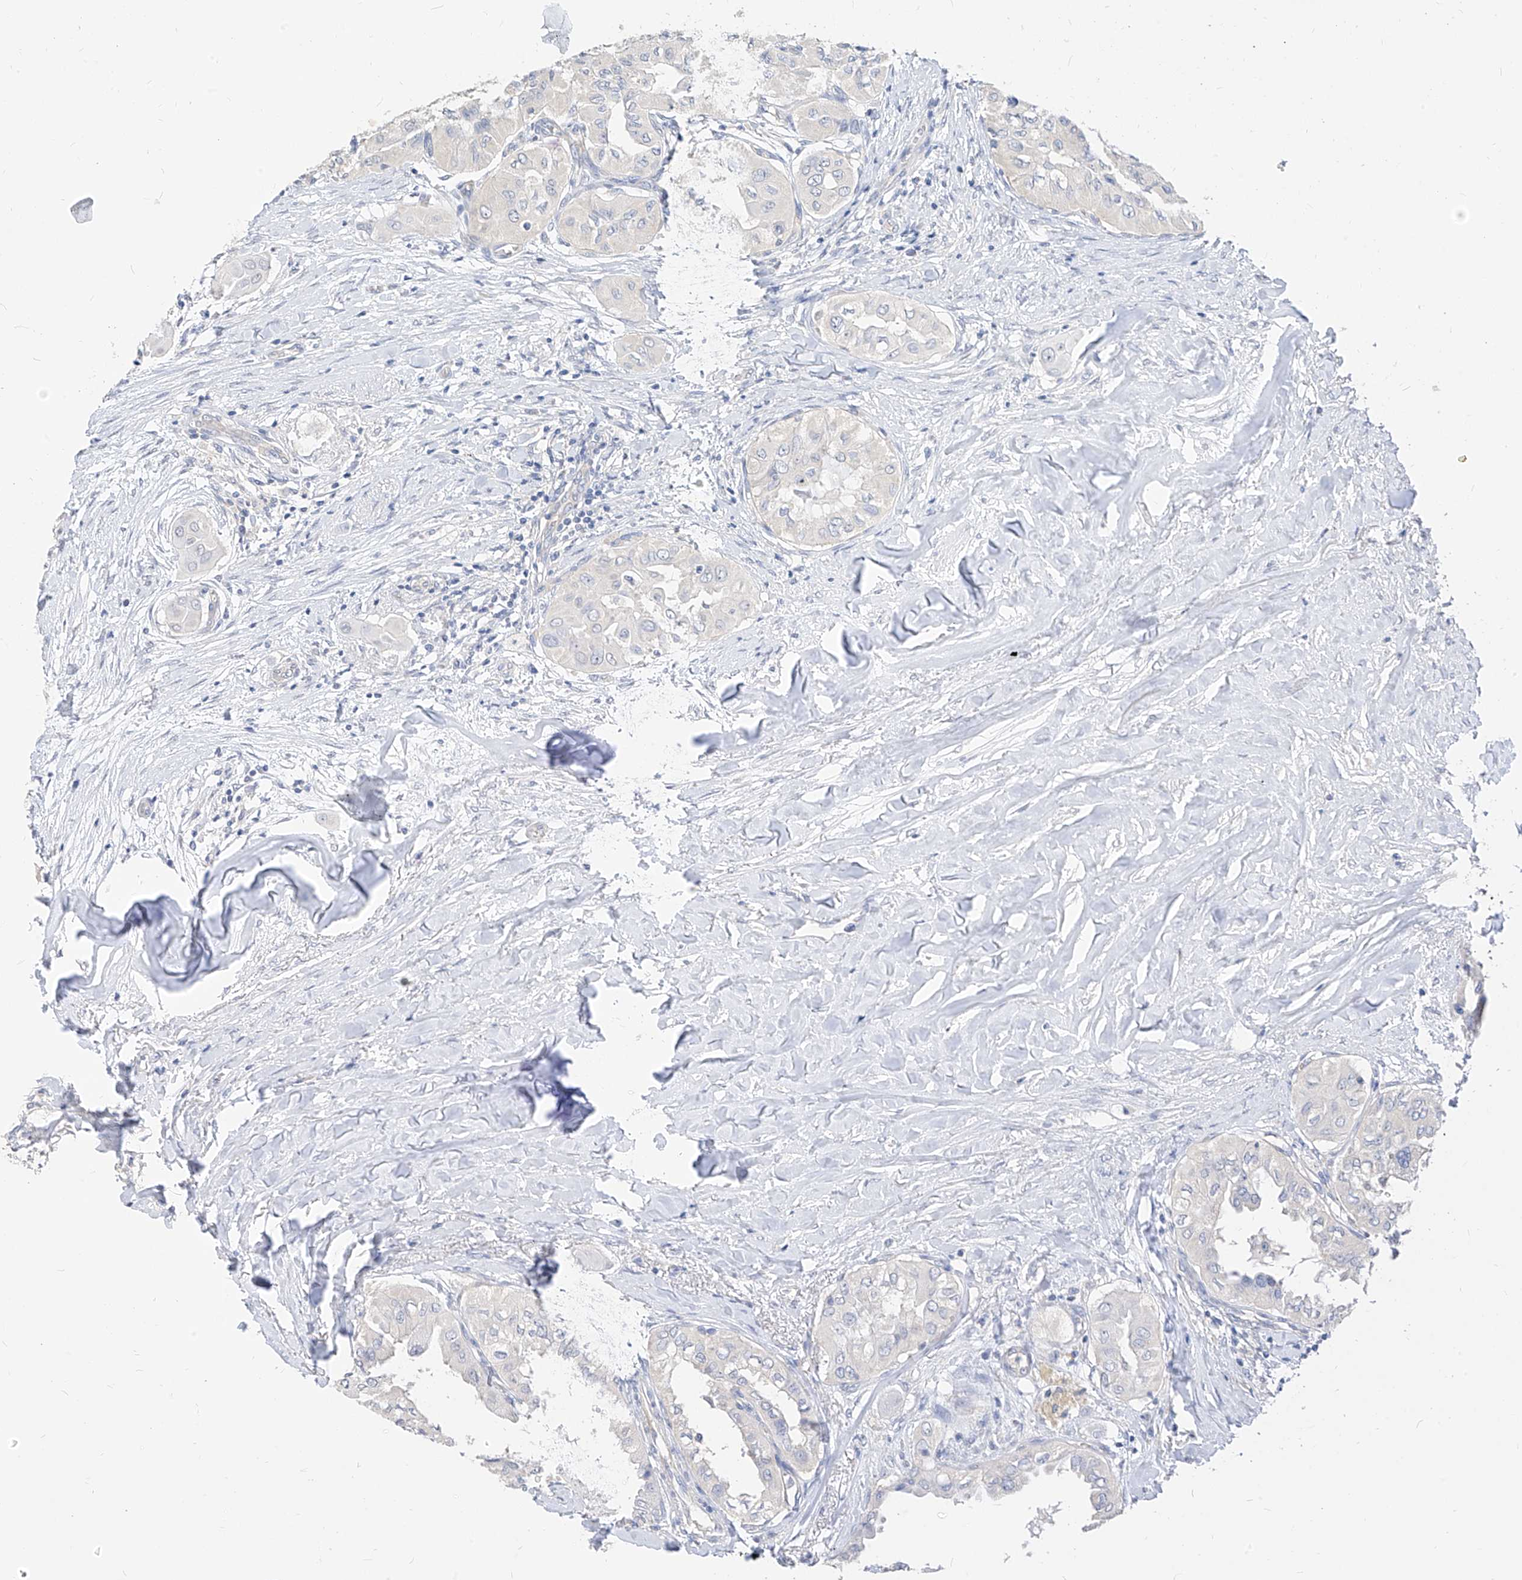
{"staining": {"intensity": "negative", "quantity": "none", "location": "none"}, "tissue": "thyroid cancer", "cell_type": "Tumor cells", "image_type": "cancer", "snomed": [{"axis": "morphology", "description": "Papillary adenocarcinoma, NOS"}, {"axis": "topography", "description": "Thyroid gland"}], "caption": "The immunohistochemistry micrograph has no significant expression in tumor cells of thyroid cancer tissue. (DAB IHC with hematoxylin counter stain).", "gene": "ZZEF1", "patient": {"sex": "female", "age": 59}}